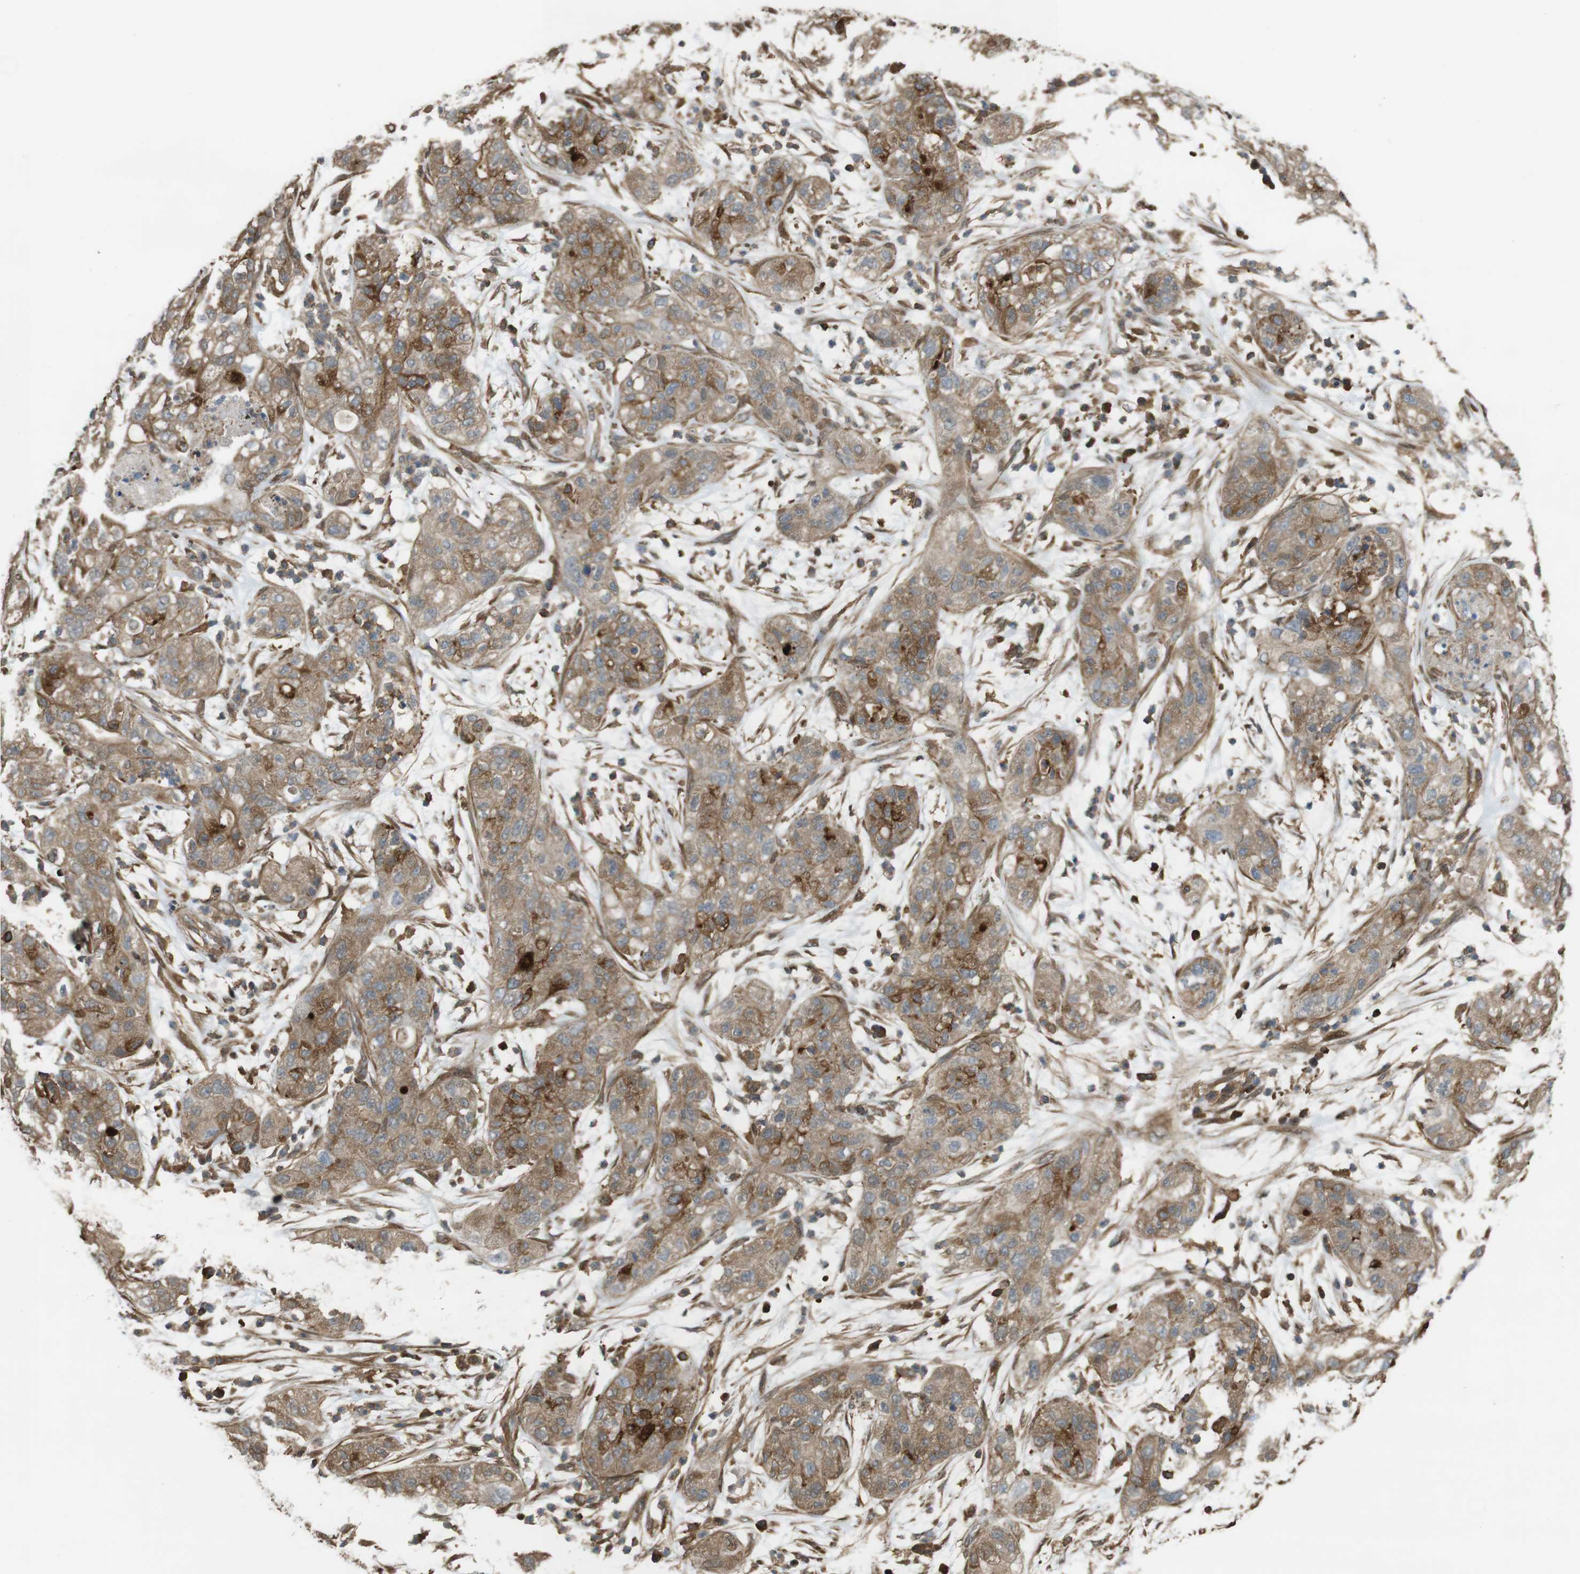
{"staining": {"intensity": "moderate", "quantity": ">75%", "location": "cytoplasmic/membranous"}, "tissue": "pancreatic cancer", "cell_type": "Tumor cells", "image_type": "cancer", "snomed": [{"axis": "morphology", "description": "Adenocarcinoma, NOS"}, {"axis": "topography", "description": "Pancreas"}], "caption": "Protein positivity by immunohistochemistry shows moderate cytoplasmic/membranous expression in about >75% of tumor cells in pancreatic cancer (adenocarcinoma).", "gene": "ARHGDIA", "patient": {"sex": "female", "age": 78}}